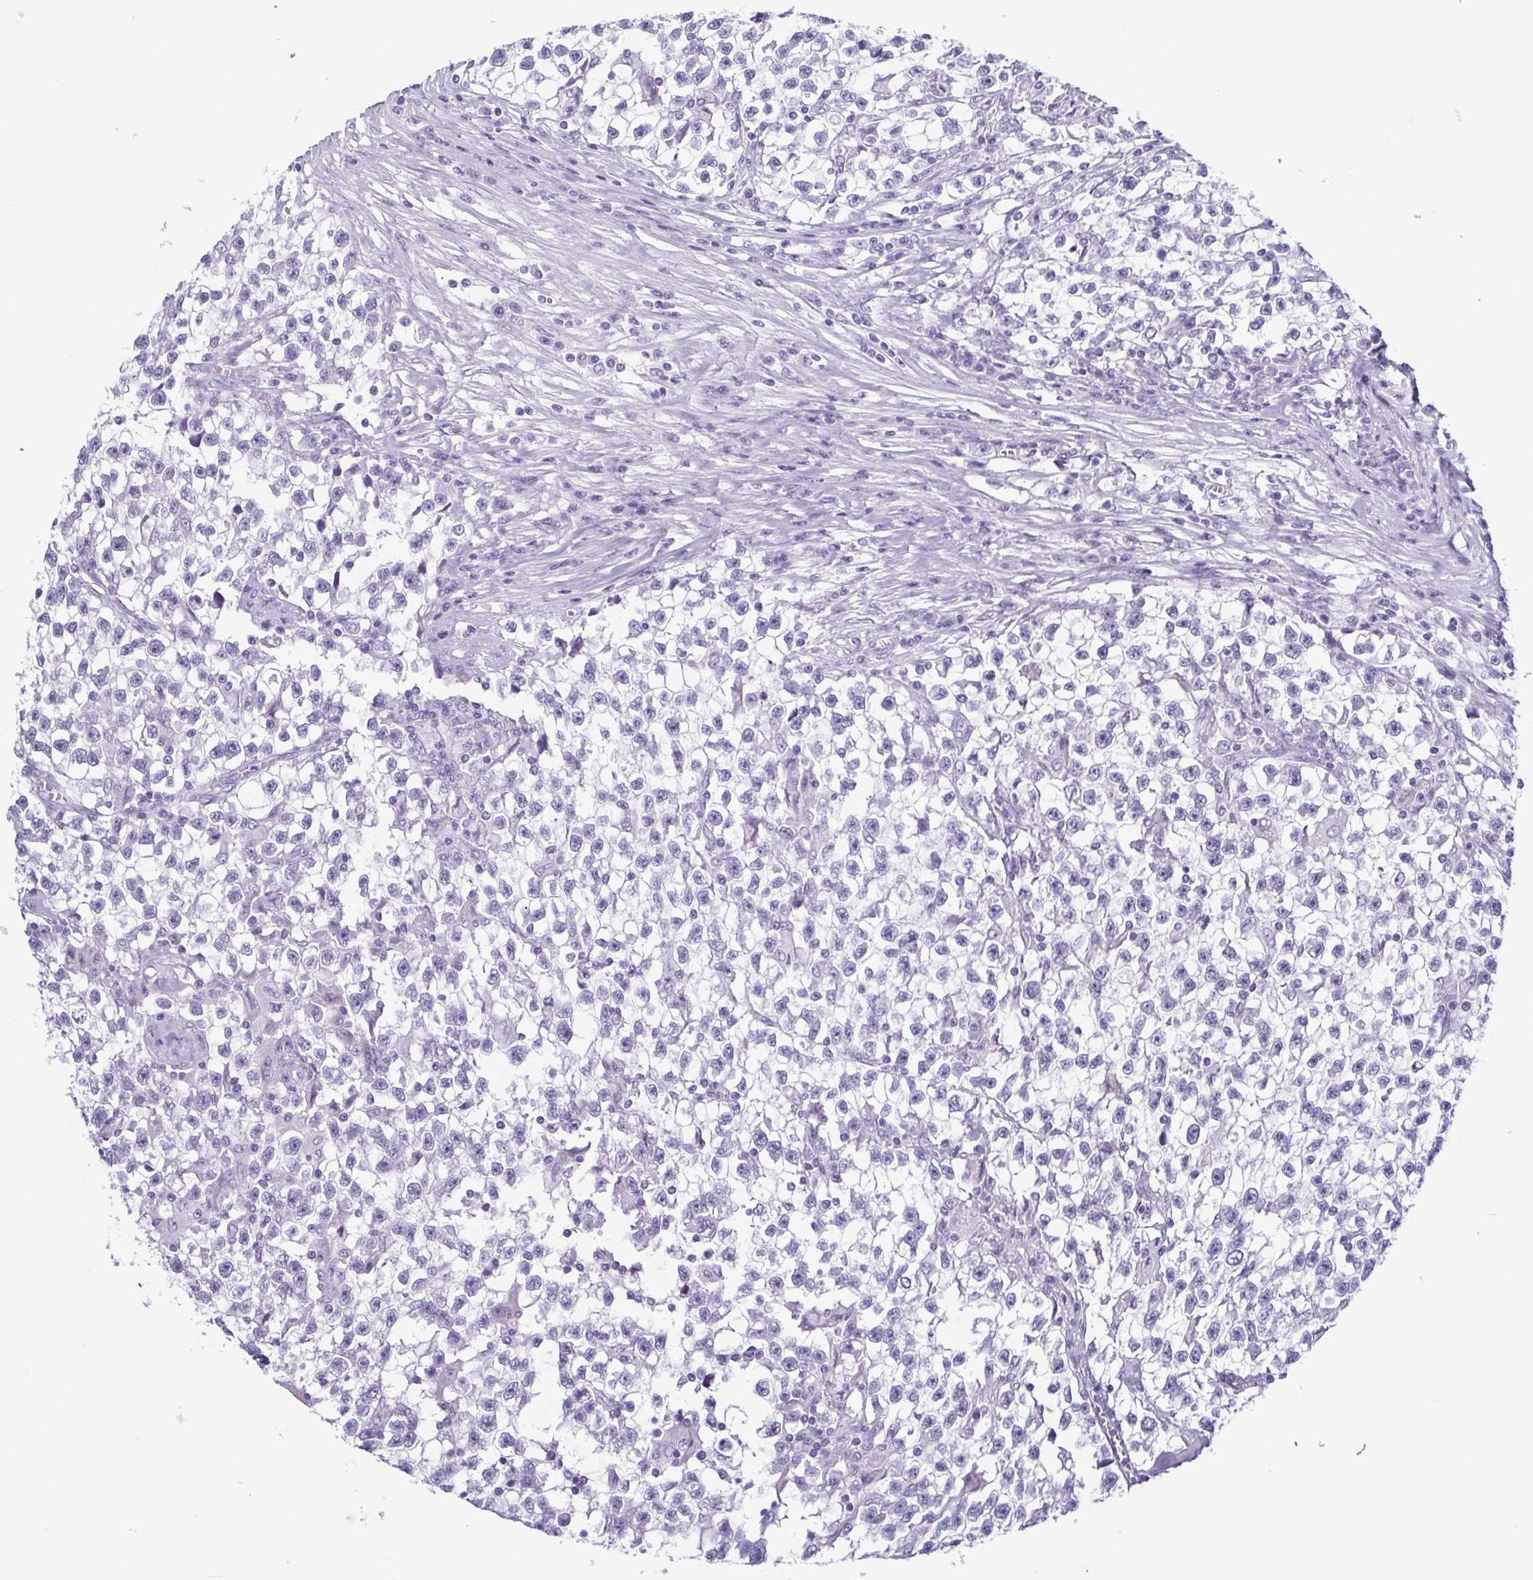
{"staining": {"intensity": "negative", "quantity": "none", "location": "none"}, "tissue": "testis cancer", "cell_type": "Tumor cells", "image_type": "cancer", "snomed": [{"axis": "morphology", "description": "Seminoma, NOS"}, {"axis": "topography", "description": "Testis"}], "caption": "Immunohistochemistry micrograph of neoplastic tissue: human testis seminoma stained with DAB (3,3'-diaminobenzidine) exhibits no significant protein positivity in tumor cells. (DAB IHC visualized using brightfield microscopy, high magnification).", "gene": "KRT10", "patient": {"sex": "male", "age": 31}}